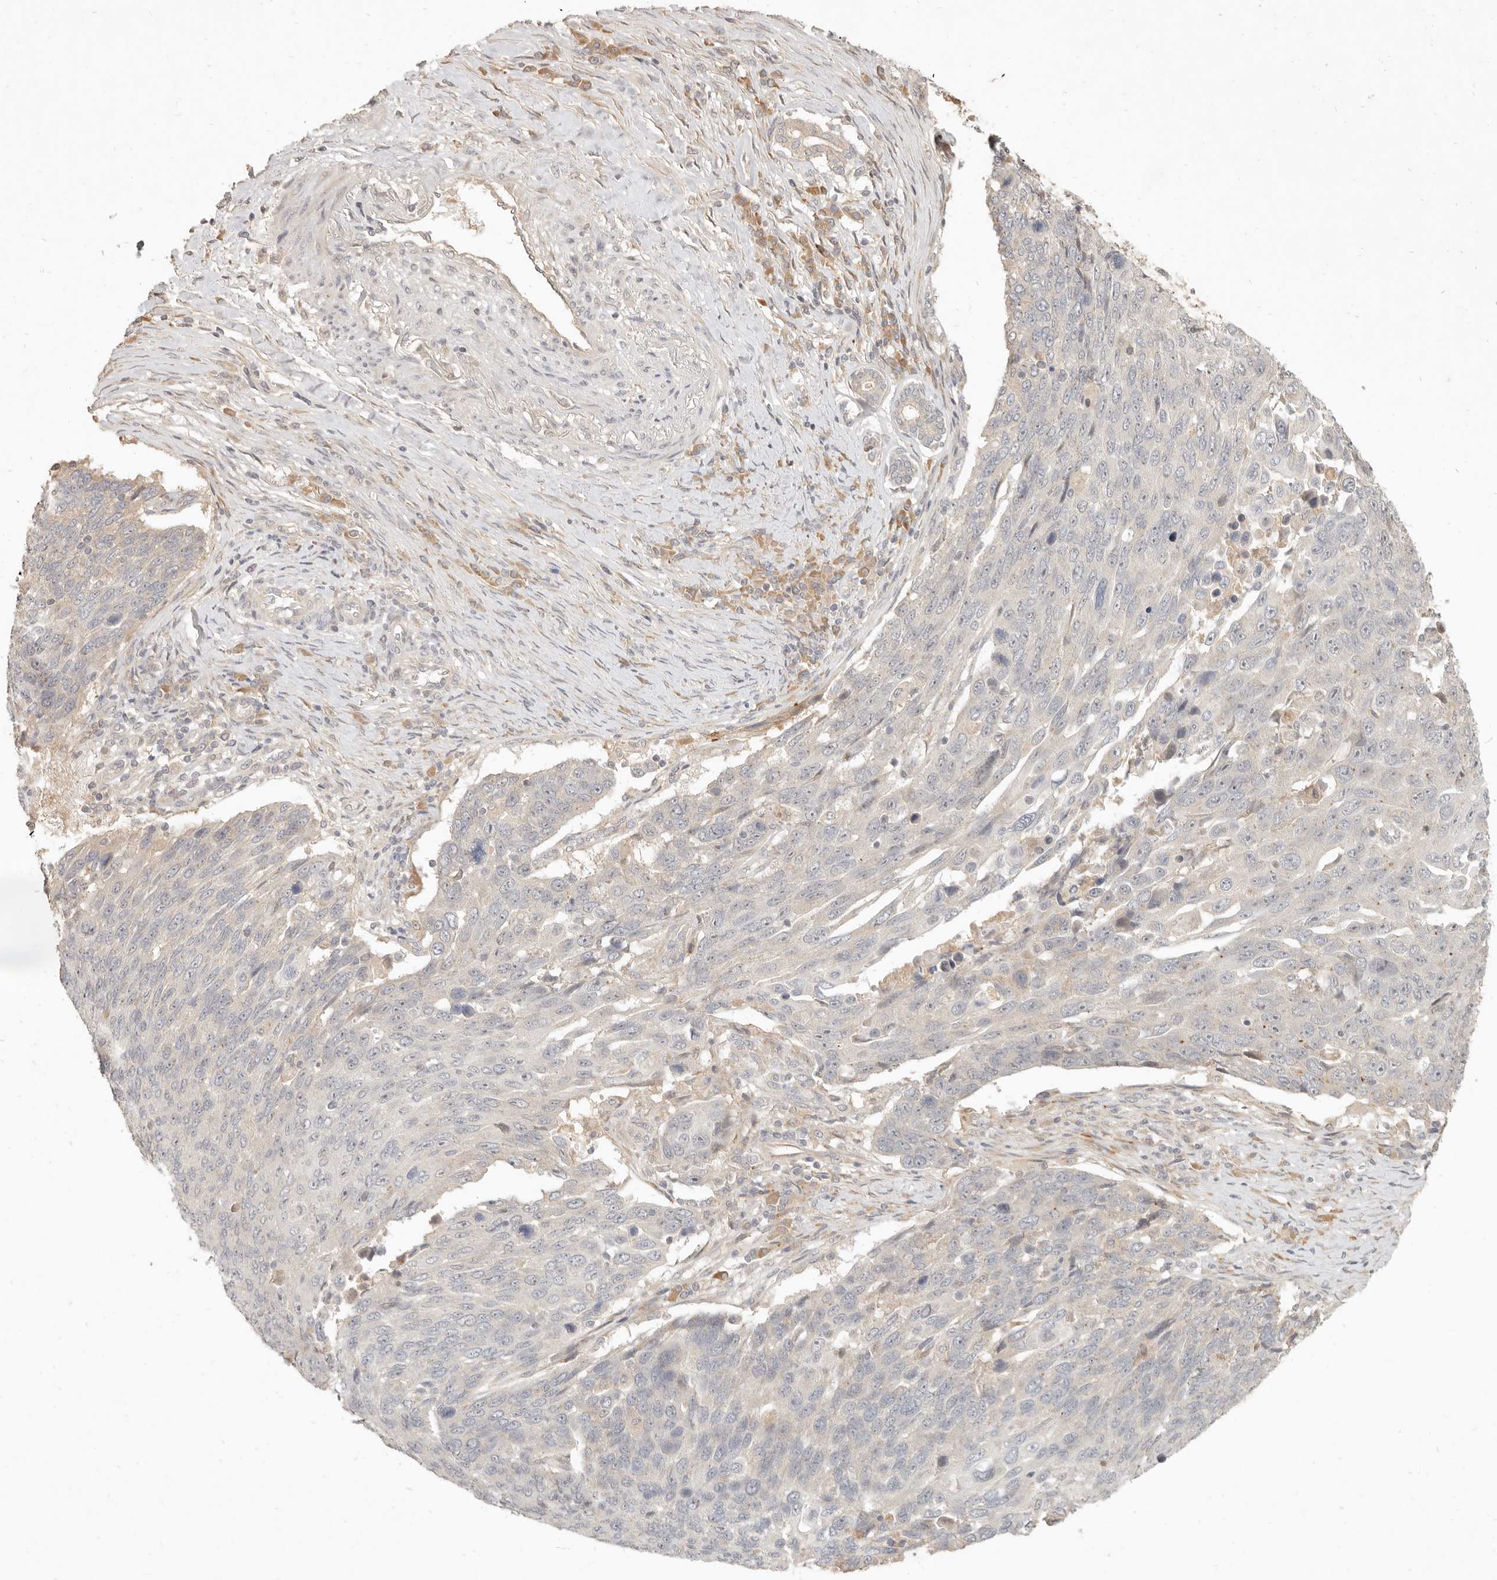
{"staining": {"intensity": "negative", "quantity": "none", "location": "none"}, "tissue": "lung cancer", "cell_type": "Tumor cells", "image_type": "cancer", "snomed": [{"axis": "morphology", "description": "Squamous cell carcinoma, NOS"}, {"axis": "topography", "description": "Lung"}], "caption": "Immunohistochemistry (IHC) of human squamous cell carcinoma (lung) shows no staining in tumor cells. (Immunohistochemistry, brightfield microscopy, high magnification).", "gene": "UBXN11", "patient": {"sex": "male", "age": 66}}